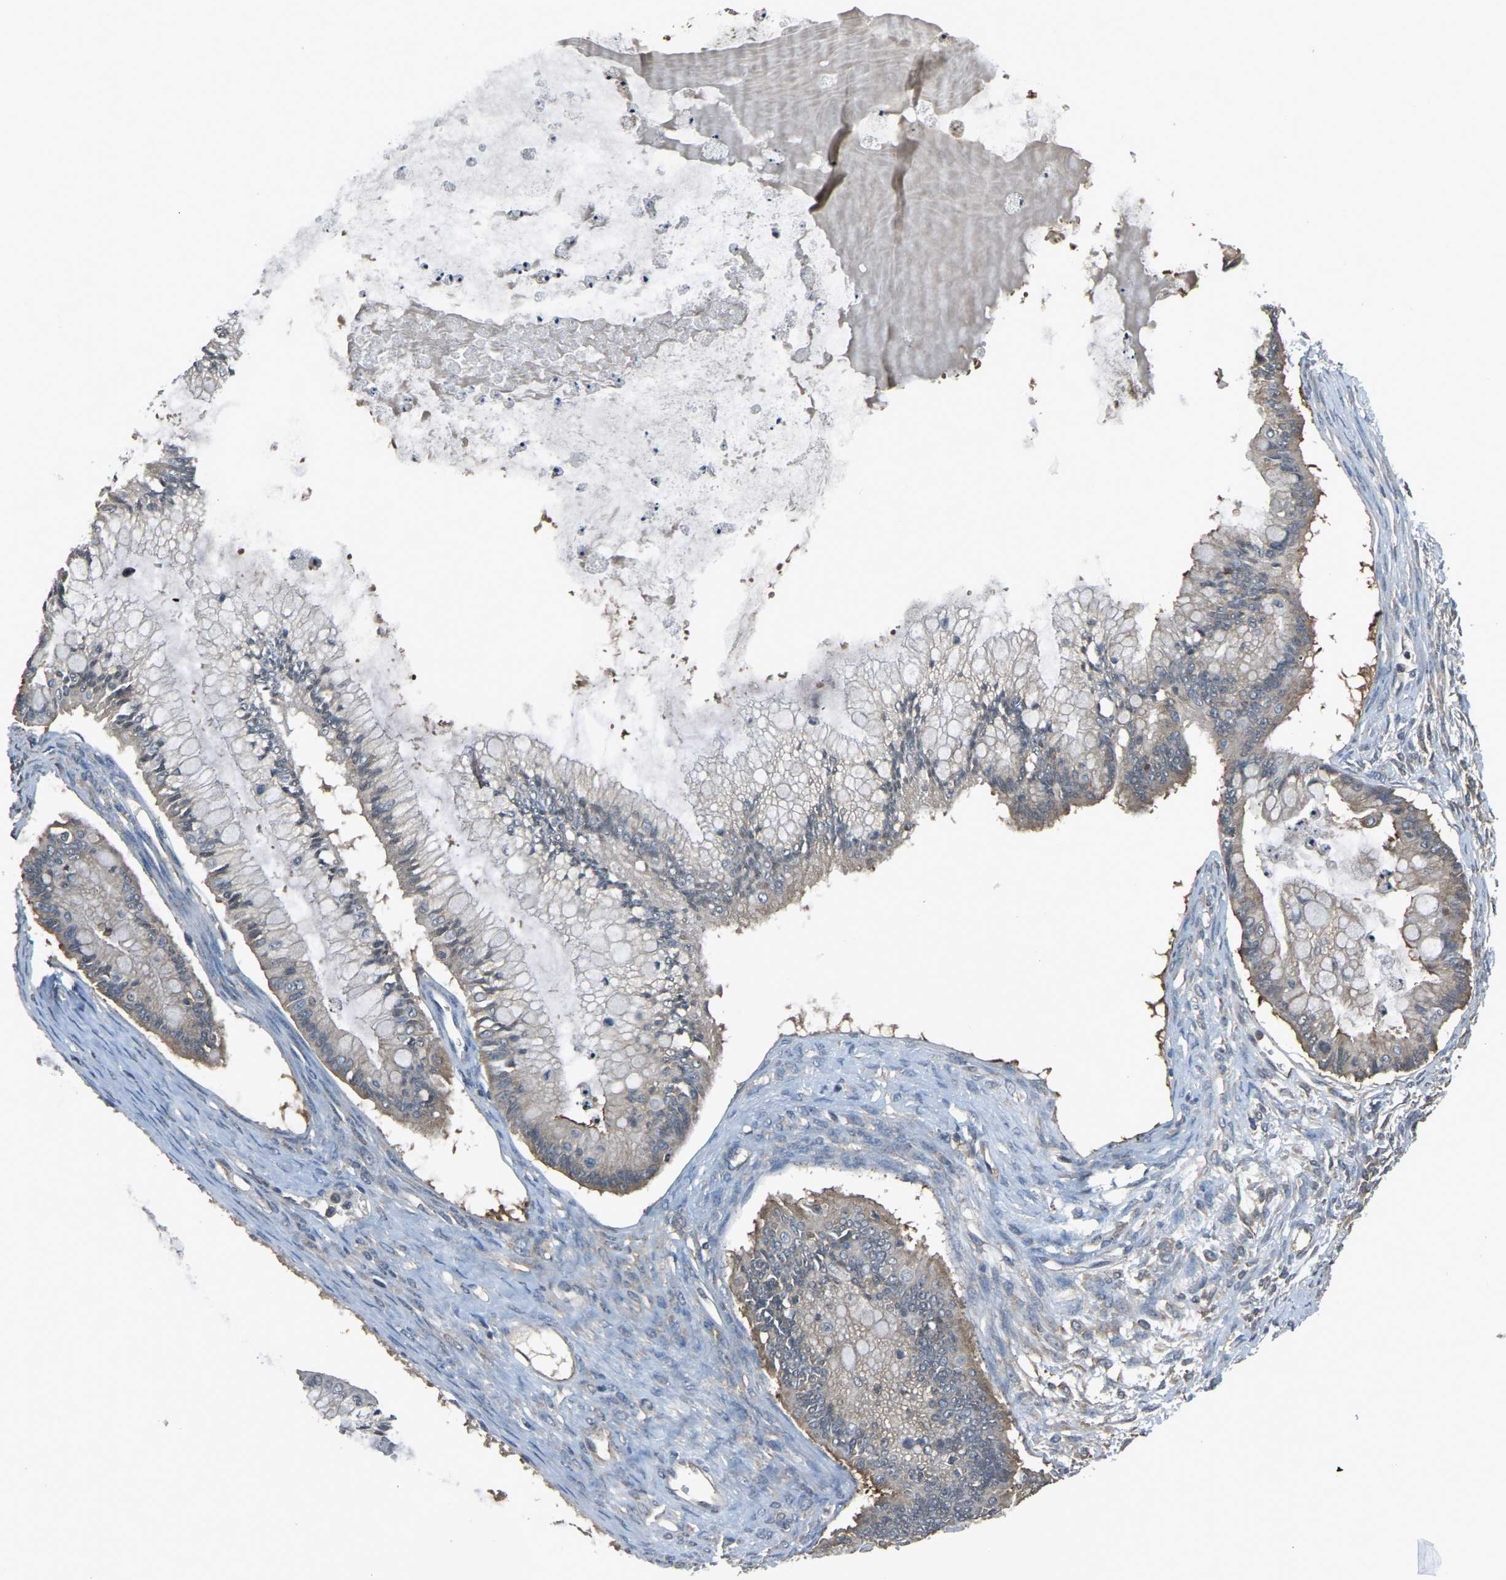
{"staining": {"intensity": "weak", "quantity": "25%-75%", "location": "cytoplasmic/membranous"}, "tissue": "ovarian cancer", "cell_type": "Tumor cells", "image_type": "cancer", "snomed": [{"axis": "morphology", "description": "Cystadenocarcinoma, mucinous, NOS"}, {"axis": "topography", "description": "Ovary"}], "caption": "This is an image of IHC staining of ovarian mucinous cystadenocarcinoma, which shows weak positivity in the cytoplasmic/membranous of tumor cells.", "gene": "AIMP1", "patient": {"sex": "female", "age": 57}}